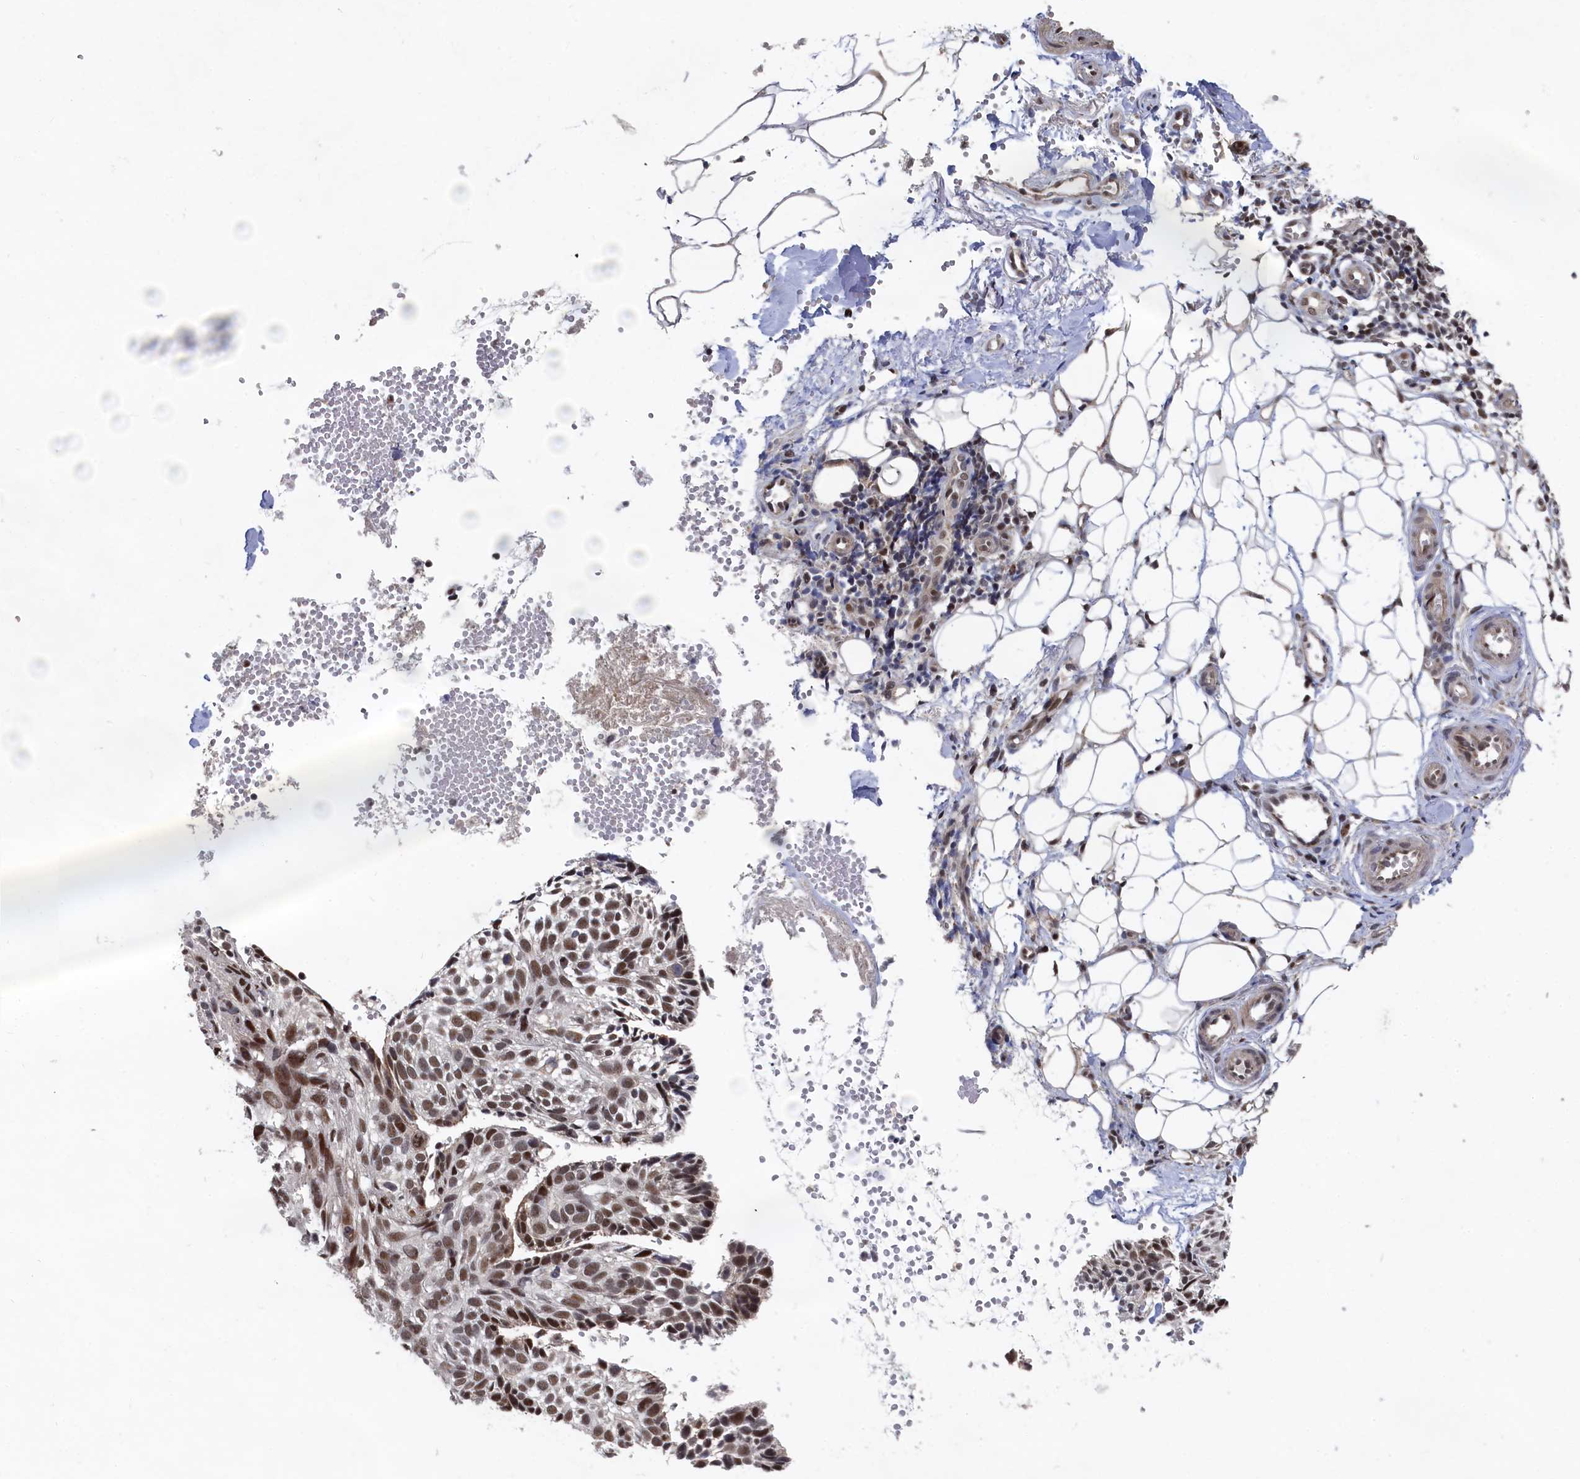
{"staining": {"intensity": "moderate", "quantity": ">75%", "location": "nuclear"}, "tissue": "skin cancer", "cell_type": "Tumor cells", "image_type": "cancer", "snomed": [{"axis": "morphology", "description": "Normal tissue, NOS"}, {"axis": "morphology", "description": "Basal cell carcinoma"}, {"axis": "topography", "description": "Skin"}], "caption": "Moderate nuclear protein expression is appreciated in about >75% of tumor cells in skin cancer. The protein of interest is stained brown, and the nuclei are stained in blue (DAB IHC with brightfield microscopy, high magnification).", "gene": "BUB3", "patient": {"sex": "male", "age": 66}}